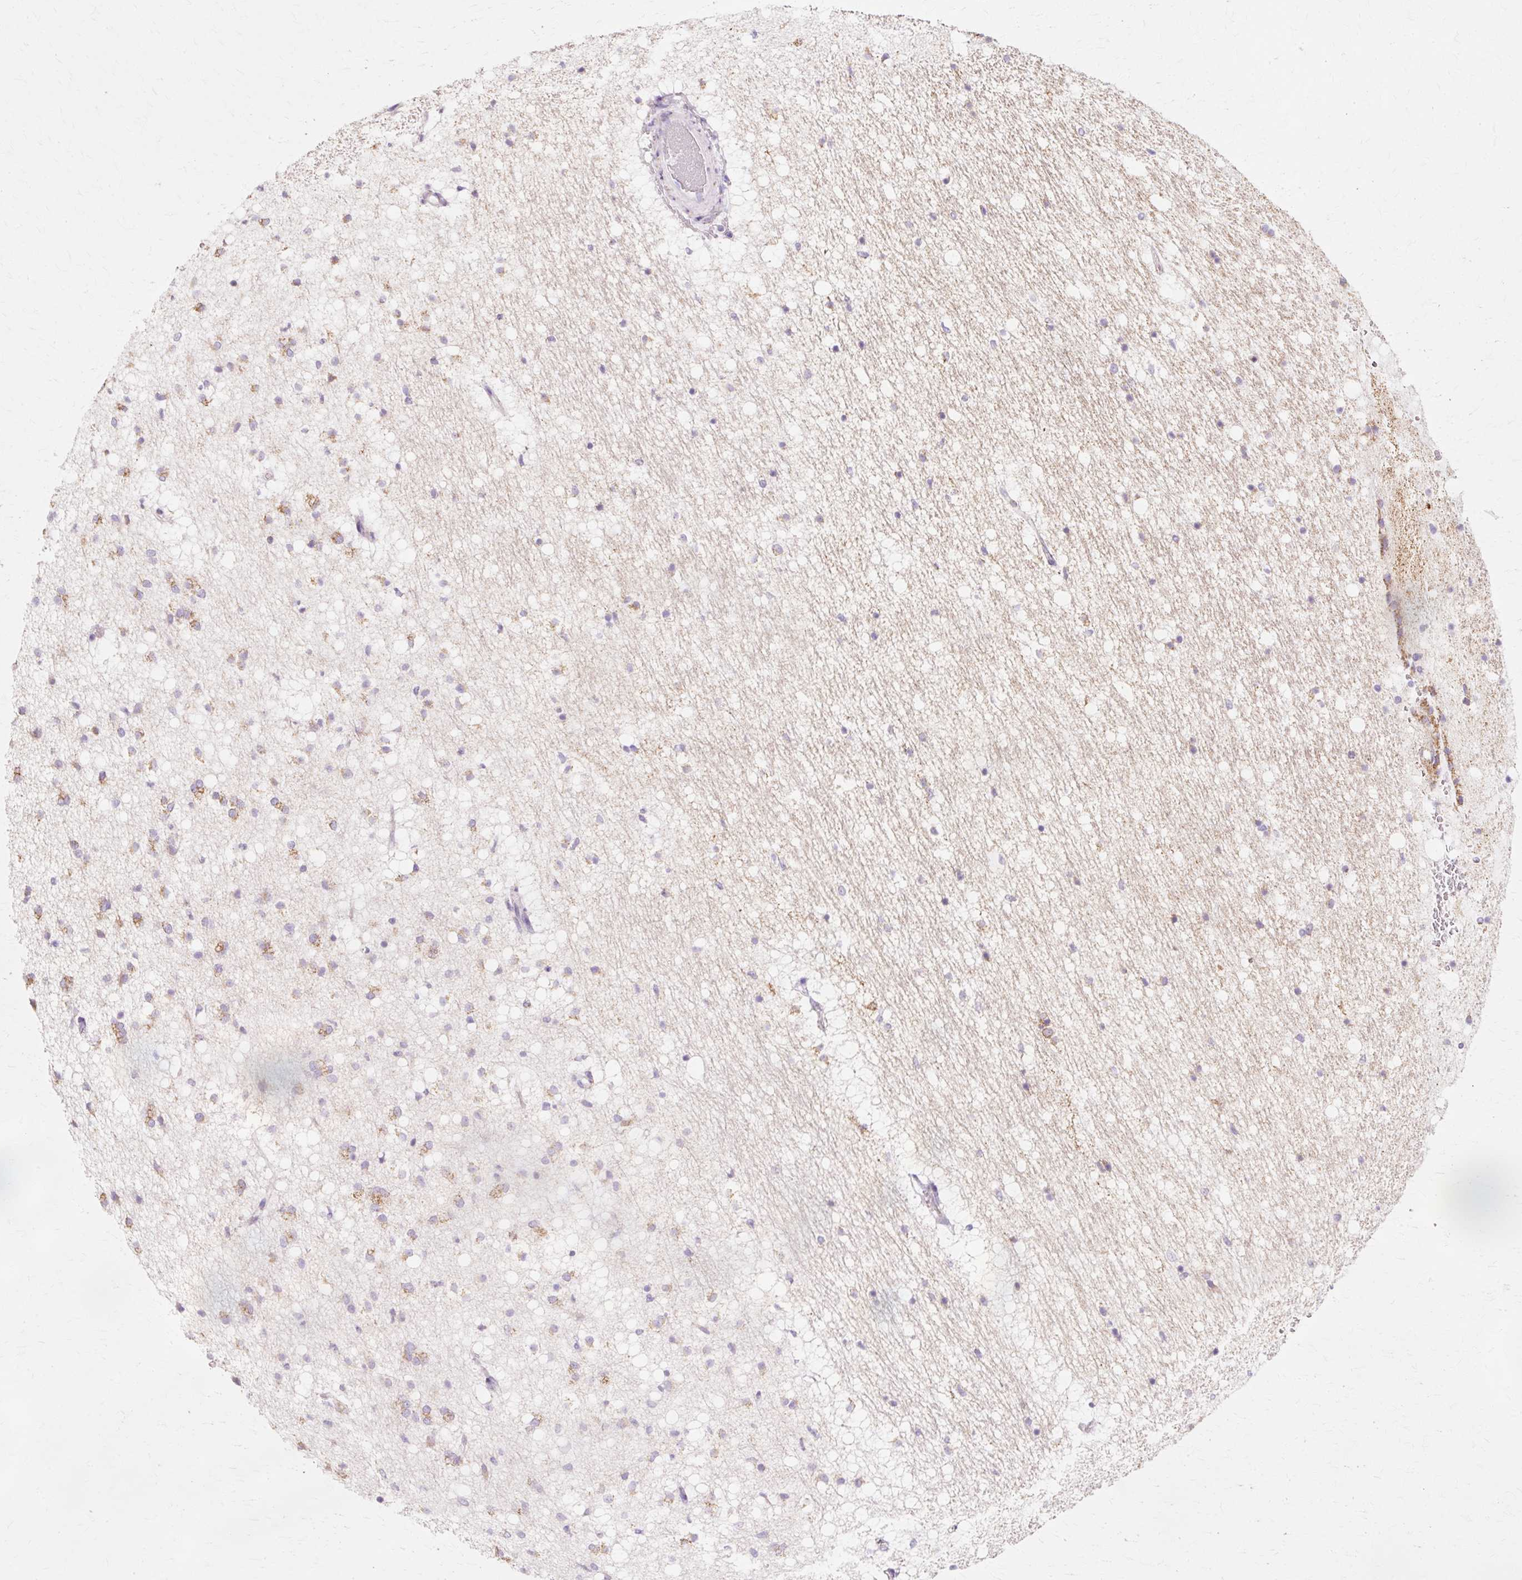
{"staining": {"intensity": "weak", "quantity": "<25%", "location": "cytoplasmic/membranous"}, "tissue": "caudate", "cell_type": "Glial cells", "image_type": "normal", "snomed": [{"axis": "morphology", "description": "Normal tissue, NOS"}, {"axis": "topography", "description": "Lateral ventricle wall"}], "caption": "High power microscopy image of an IHC micrograph of benign caudate, revealing no significant positivity in glial cells.", "gene": "ATP5PO", "patient": {"sex": "male", "age": 37}}